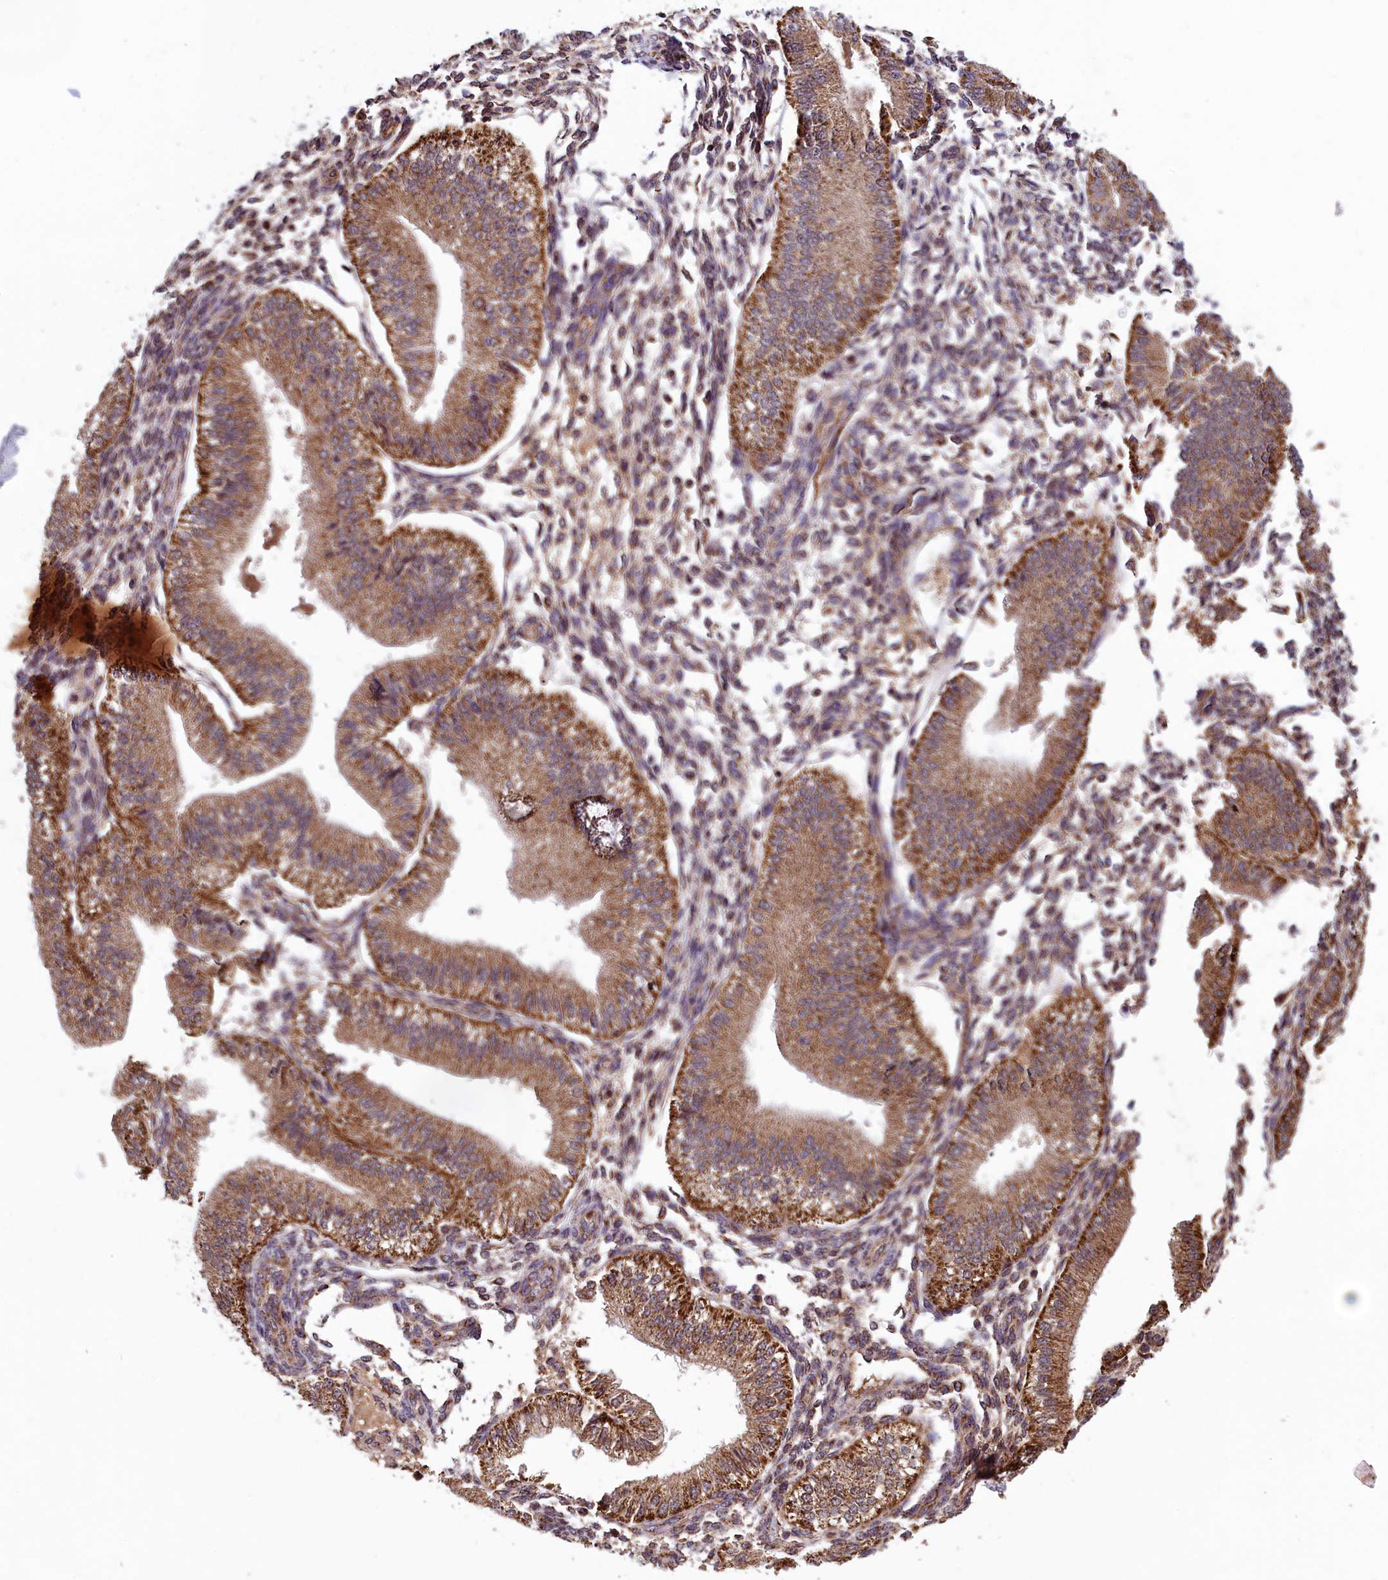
{"staining": {"intensity": "moderate", "quantity": ">75%", "location": "cytoplasmic/membranous"}, "tissue": "endometrium", "cell_type": "Cells in endometrial stroma", "image_type": "normal", "snomed": [{"axis": "morphology", "description": "Normal tissue, NOS"}, {"axis": "topography", "description": "Endometrium"}], "caption": "Normal endometrium exhibits moderate cytoplasmic/membranous positivity in approximately >75% of cells in endometrial stroma.", "gene": "CCDC15", "patient": {"sex": "female", "age": 39}}